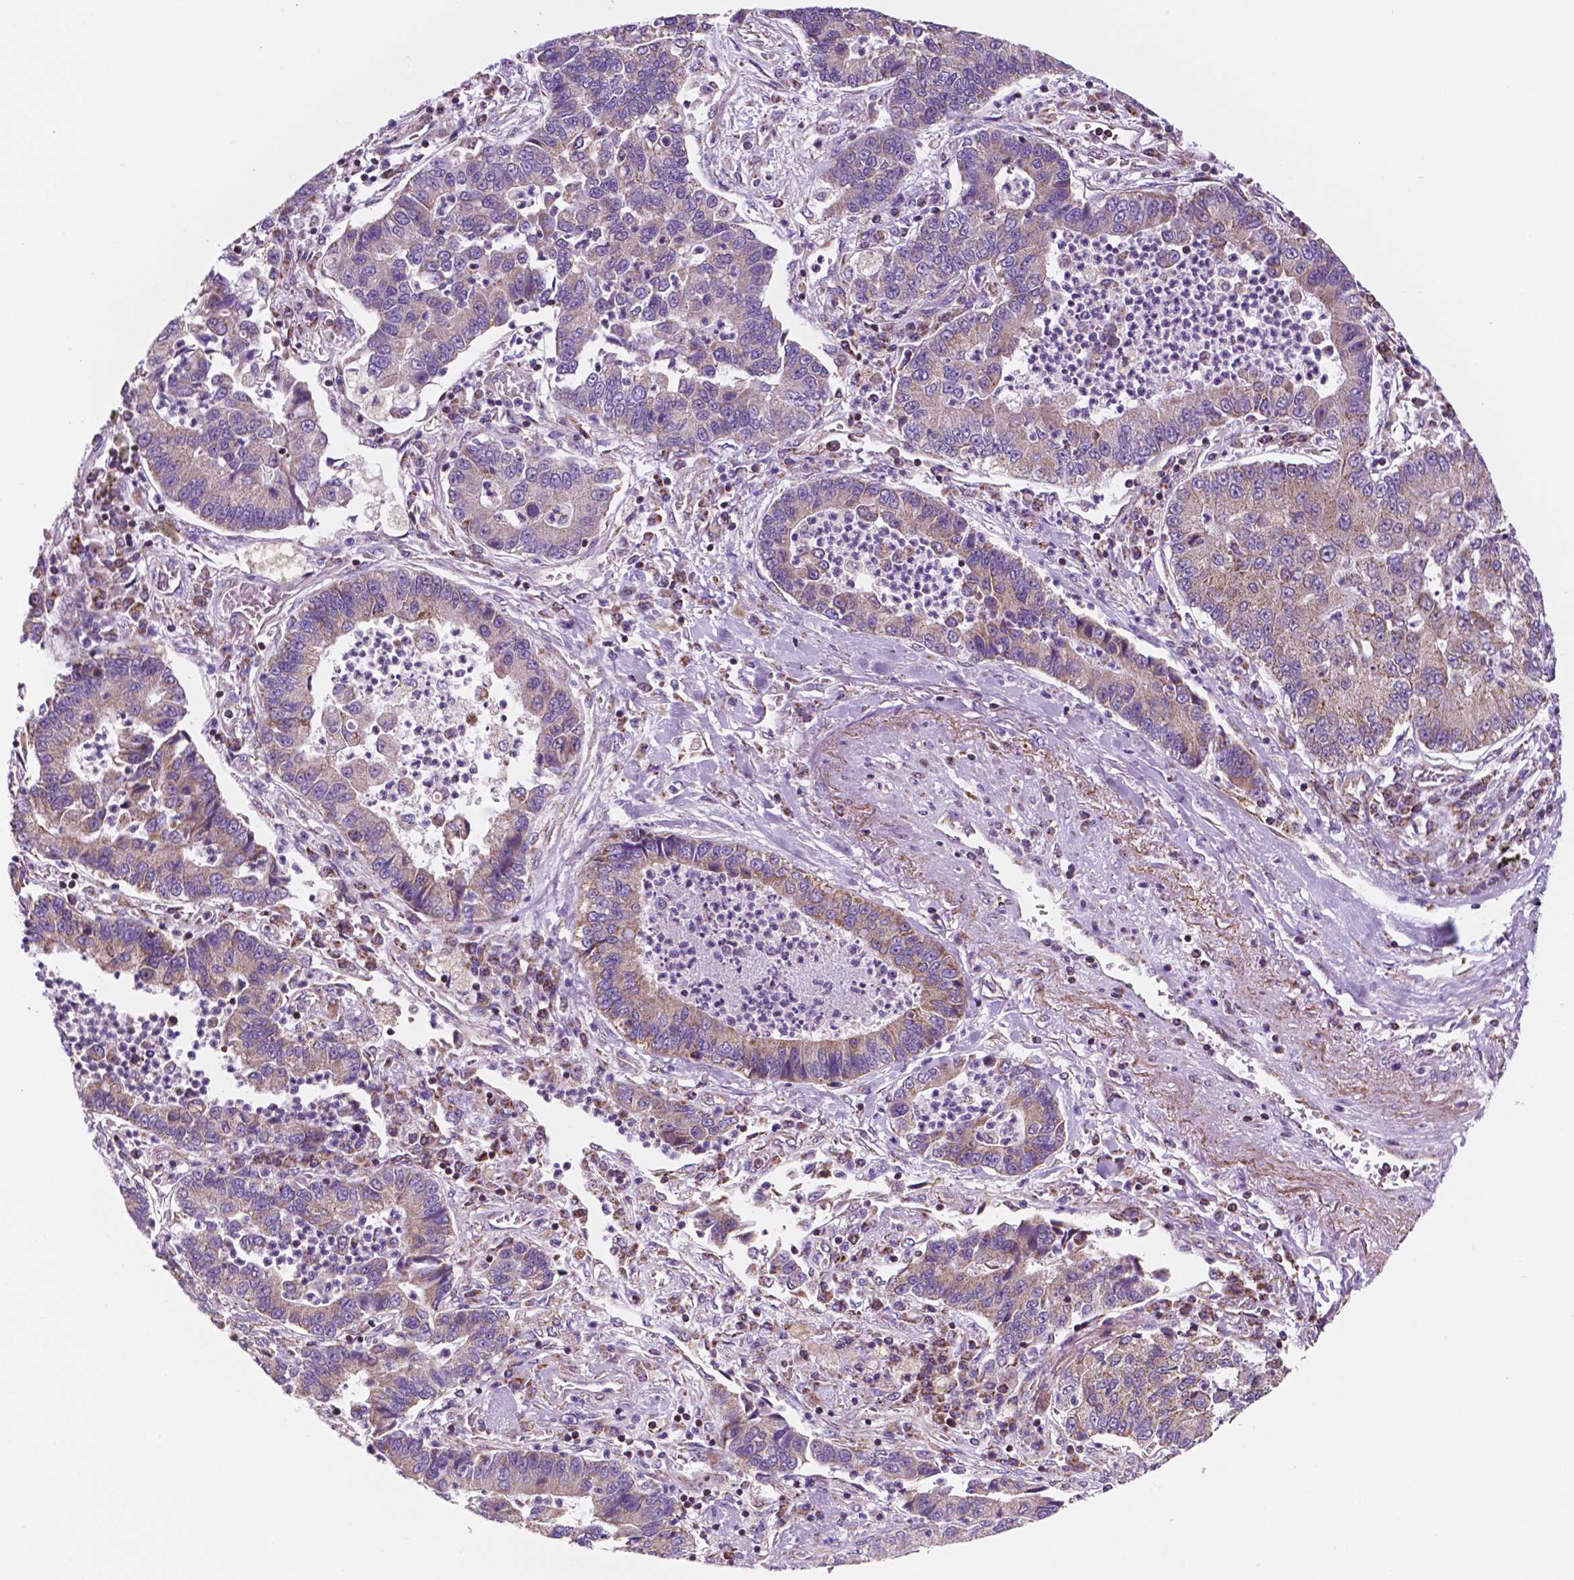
{"staining": {"intensity": "weak", "quantity": "25%-75%", "location": "cytoplasmic/membranous"}, "tissue": "lung cancer", "cell_type": "Tumor cells", "image_type": "cancer", "snomed": [{"axis": "morphology", "description": "Adenocarcinoma, NOS"}, {"axis": "topography", "description": "Lung"}], "caption": "Immunohistochemical staining of human lung cancer (adenocarcinoma) reveals low levels of weak cytoplasmic/membranous protein staining in about 25%-75% of tumor cells.", "gene": "GEMIN4", "patient": {"sex": "female", "age": 57}}